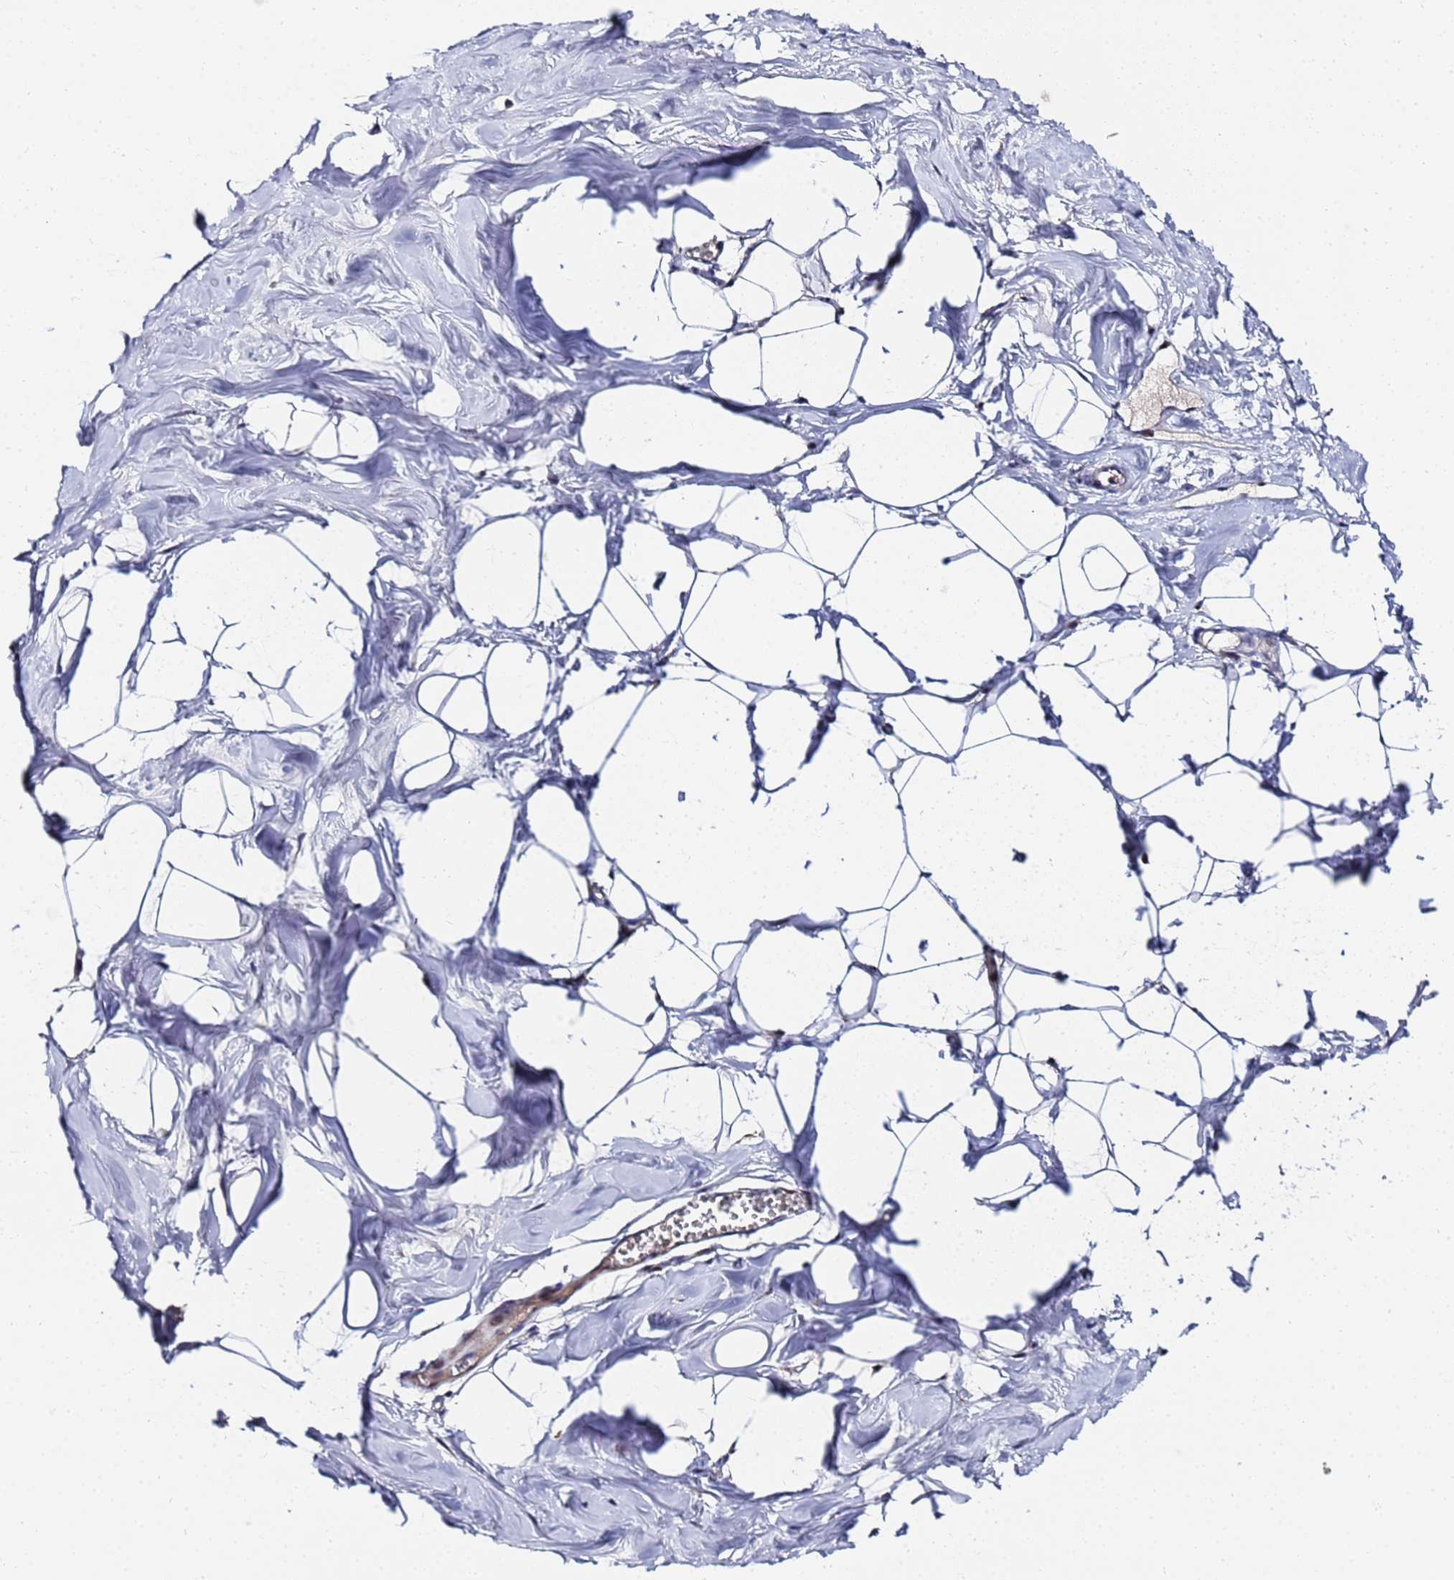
{"staining": {"intensity": "negative", "quantity": "none", "location": "none"}, "tissue": "breast", "cell_type": "Adipocytes", "image_type": "normal", "snomed": [{"axis": "morphology", "description": "Normal tissue, NOS"}, {"axis": "topography", "description": "Breast"}], "caption": "Immunohistochemistry image of benign human breast stained for a protein (brown), which reveals no positivity in adipocytes.", "gene": "TCP10L", "patient": {"sex": "female", "age": 27}}